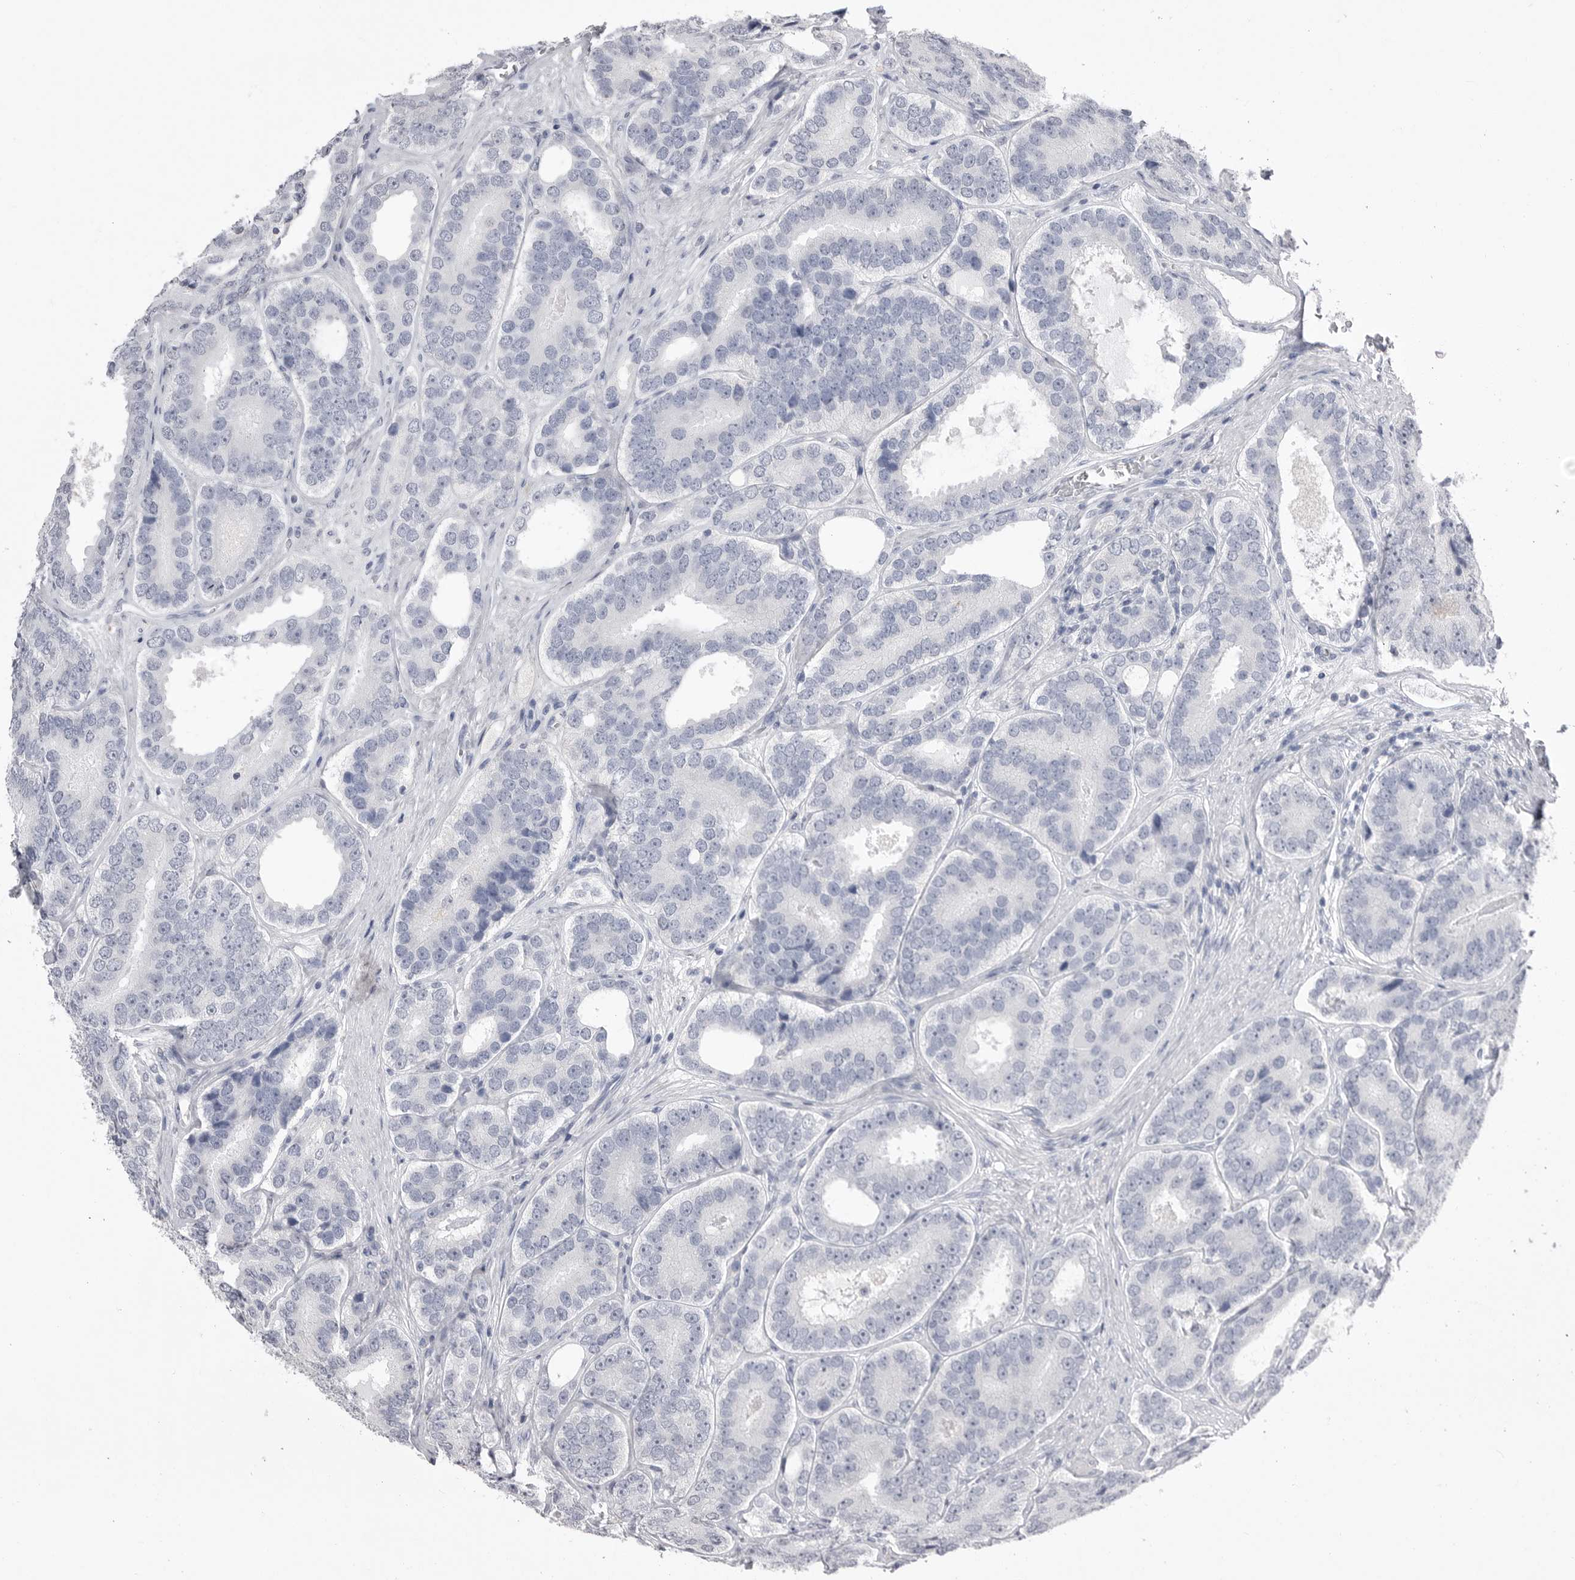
{"staining": {"intensity": "negative", "quantity": "none", "location": "none"}, "tissue": "prostate cancer", "cell_type": "Tumor cells", "image_type": "cancer", "snomed": [{"axis": "morphology", "description": "Adenocarcinoma, High grade"}, {"axis": "topography", "description": "Prostate"}], "caption": "Prostate adenocarcinoma (high-grade) was stained to show a protein in brown. There is no significant staining in tumor cells.", "gene": "CPB1", "patient": {"sex": "male", "age": 56}}